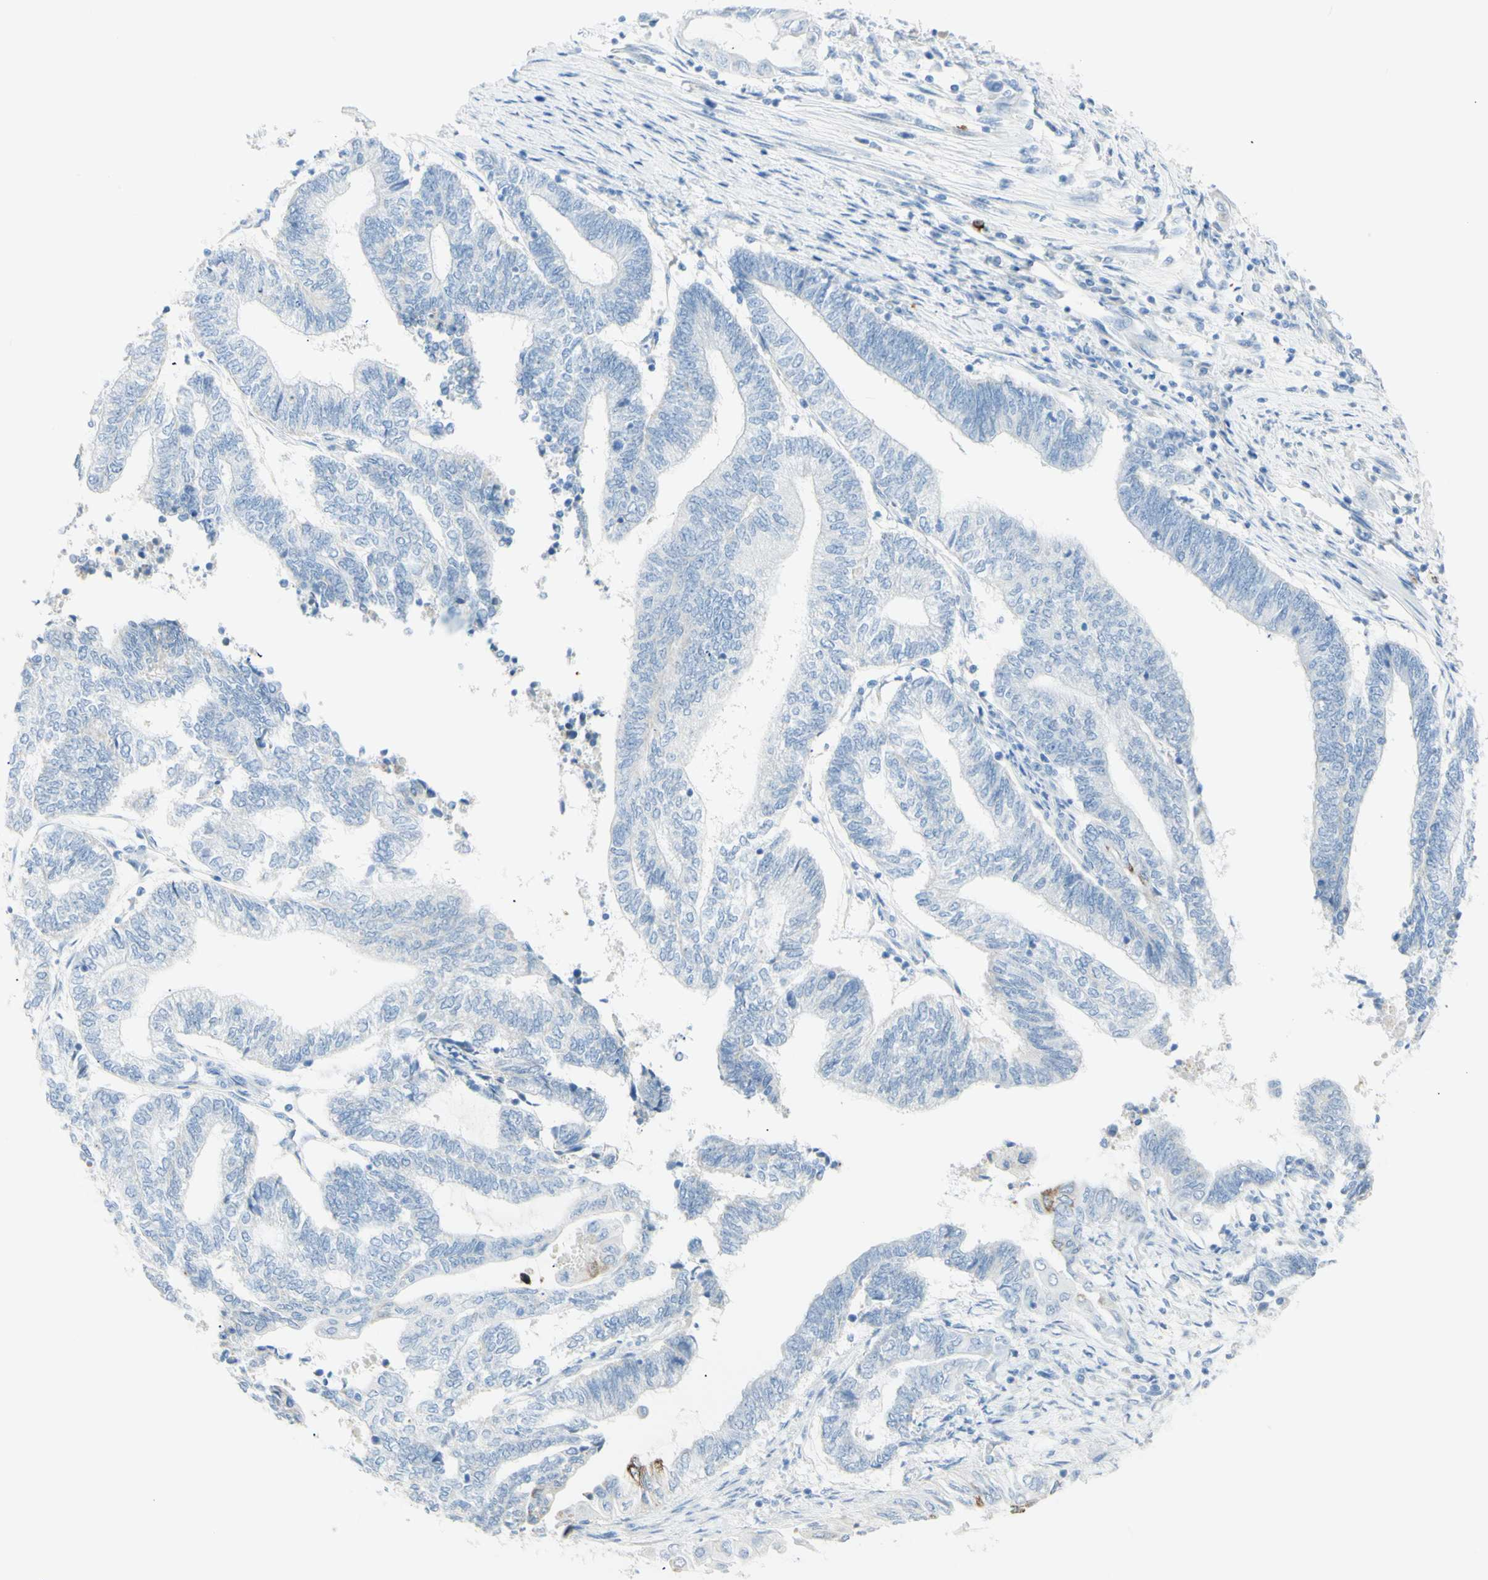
{"staining": {"intensity": "negative", "quantity": "none", "location": "none"}, "tissue": "endometrial cancer", "cell_type": "Tumor cells", "image_type": "cancer", "snomed": [{"axis": "morphology", "description": "Adenocarcinoma, NOS"}, {"axis": "topography", "description": "Uterus"}, {"axis": "topography", "description": "Endometrium"}], "caption": "Immunohistochemistry image of neoplastic tissue: human endometrial adenocarcinoma stained with DAB (3,3'-diaminobenzidine) exhibits no significant protein positivity in tumor cells.", "gene": "LETM1", "patient": {"sex": "female", "age": 70}}